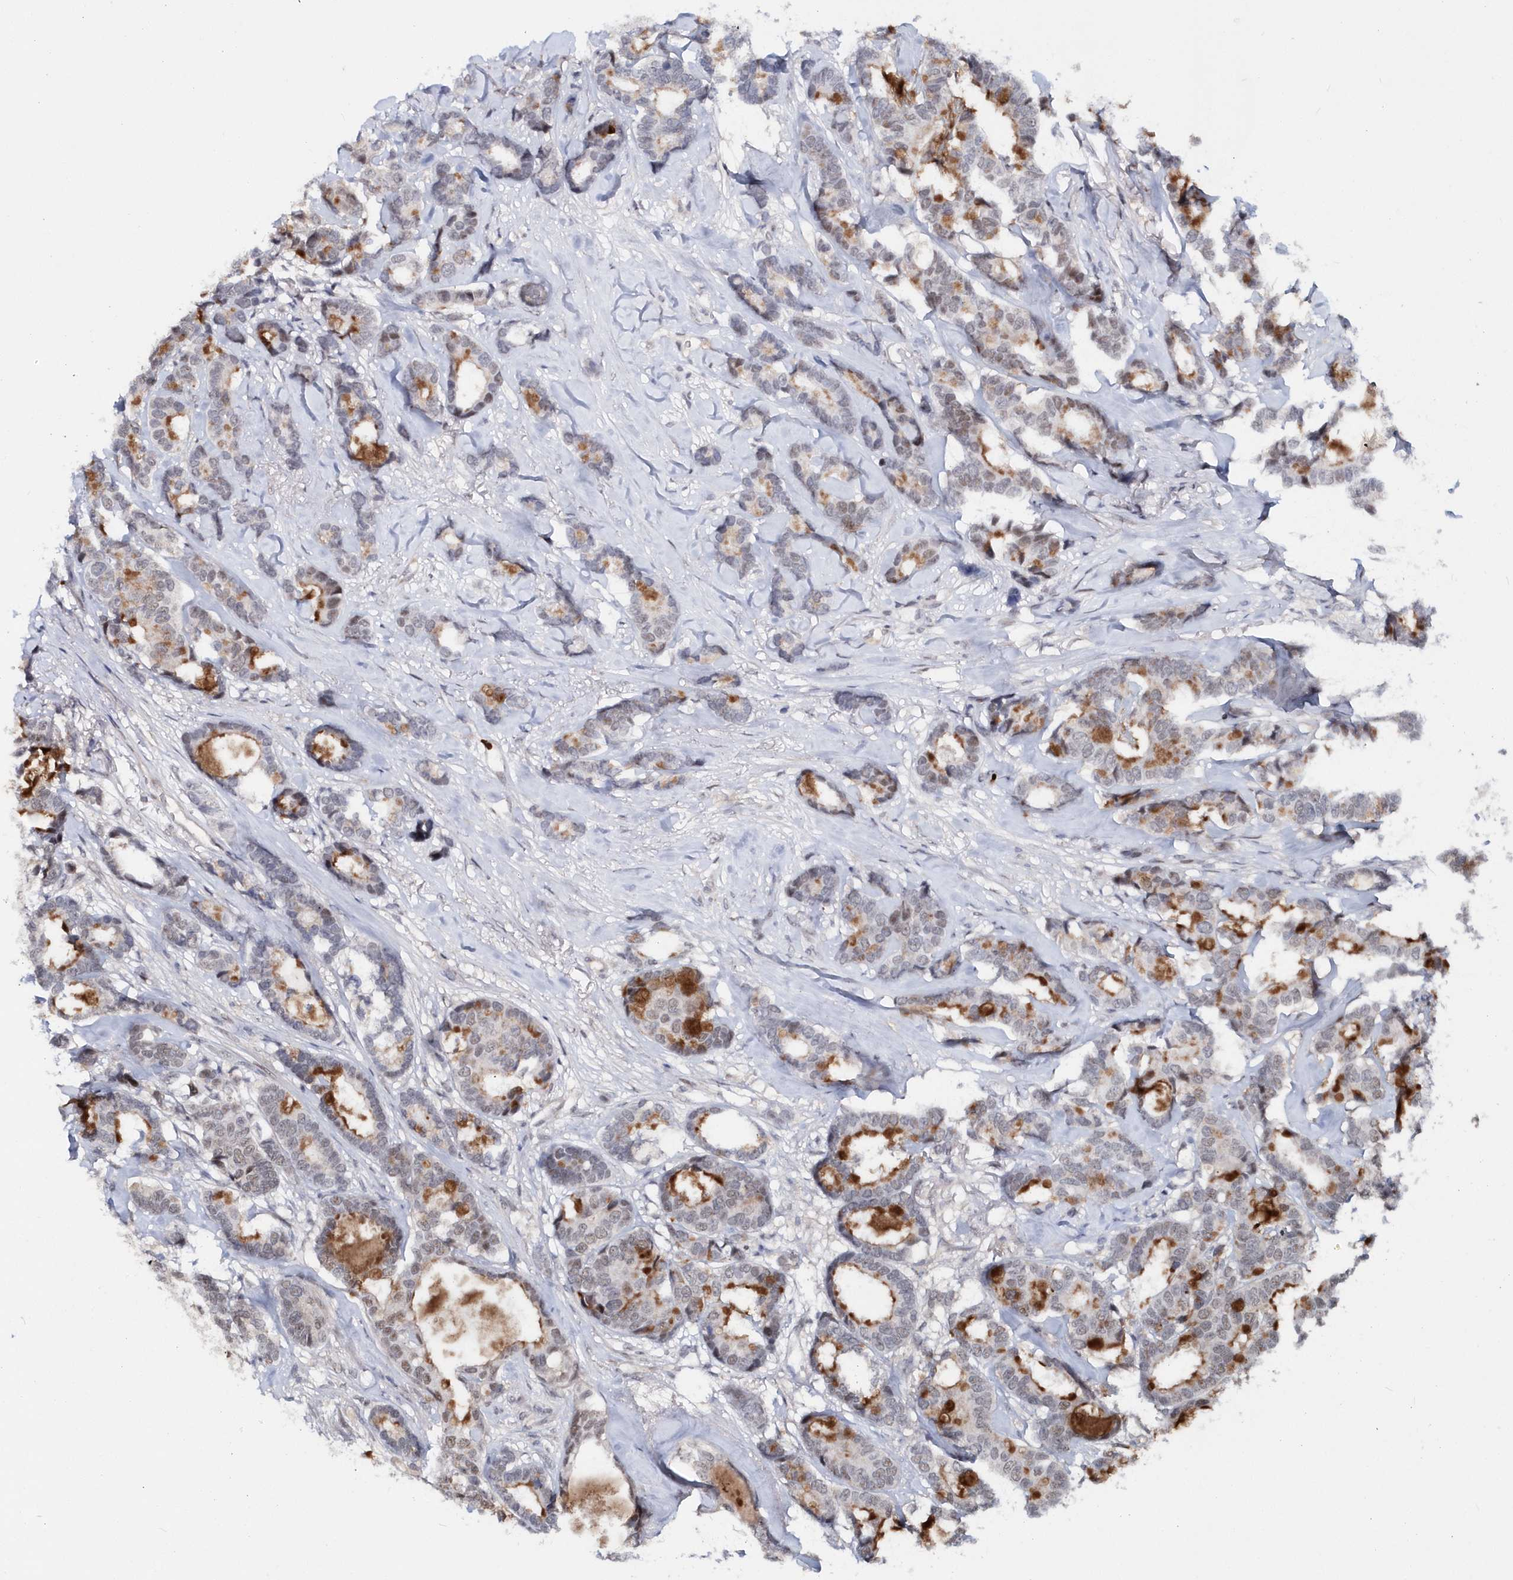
{"staining": {"intensity": "strong", "quantity": "<25%", "location": "cytoplasmic/membranous"}, "tissue": "breast cancer", "cell_type": "Tumor cells", "image_type": "cancer", "snomed": [{"axis": "morphology", "description": "Duct carcinoma"}, {"axis": "topography", "description": "Breast"}], "caption": "An image of human breast cancer (infiltrating ductal carcinoma) stained for a protein shows strong cytoplasmic/membranous brown staining in tumor cells. Immunohistochemistry stains the protein in brown and the nuclei are stained blue.", "gene": "ASCL4", "patient": {"sex": "female", "age": 87}}